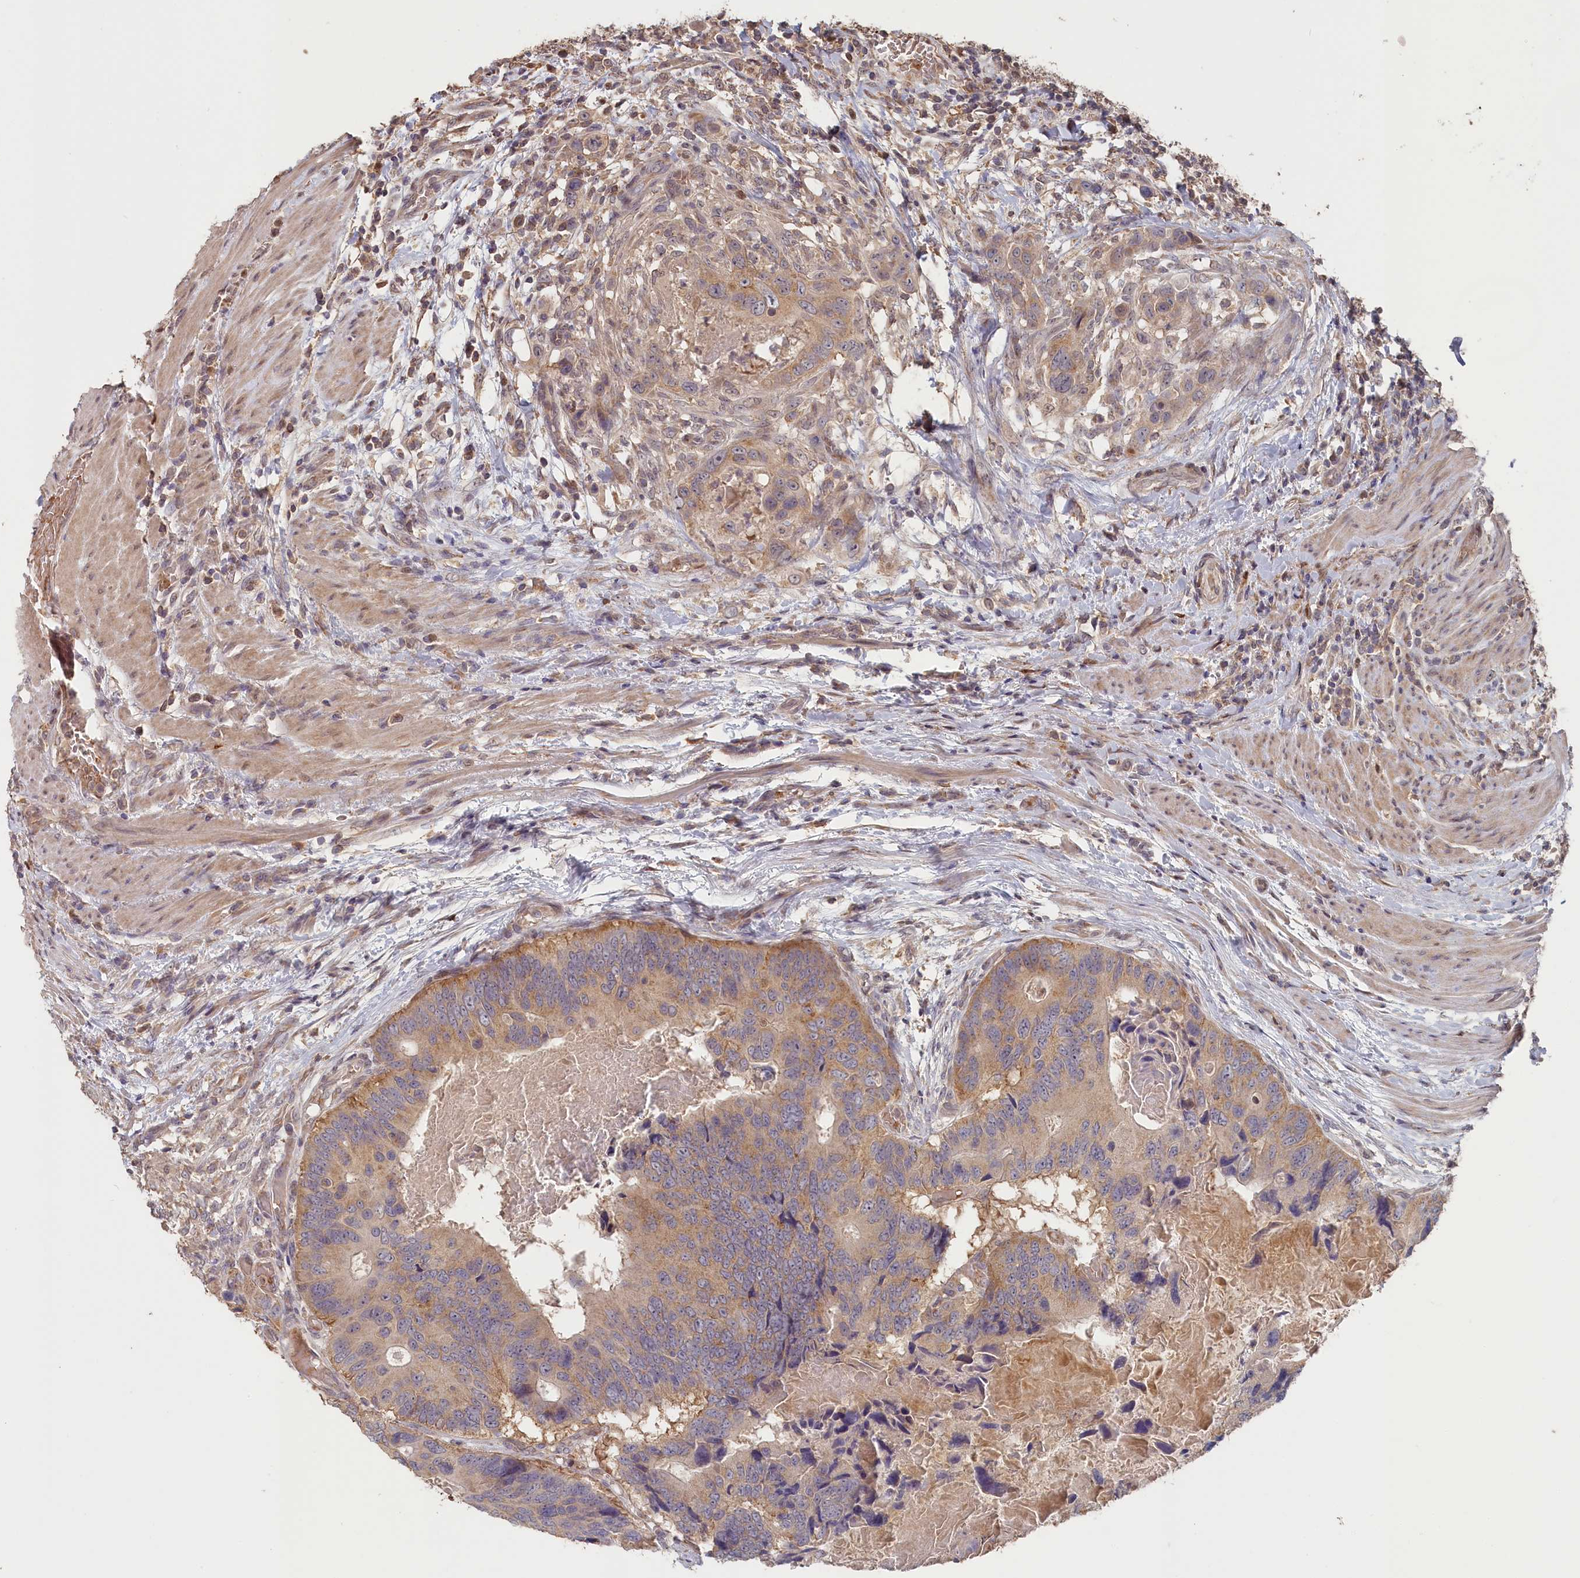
{"staining": {"intensity": "weak", "quantity": "25%-75%", "location": "cytoplasmic/membranous"}, "tissue": "colorectal cancer", "cell_type": "Tumor cells", "image_type": "cancer", "snomed": [{"axis": "morphology", "description": "Adenocarcinoma, NOS"}, {"axis": "topography", "description": "Colon"}], "caption": "Approximately 25%-75% of tumor cells in human colorectal cancer (adenocarcinoma) demonstrate weak cytoplasmic/membranous protein staining as visualized by brown immunohistochemical staining.", "gene": "STX16", "patient": {"sex": "male", "age": 84}}